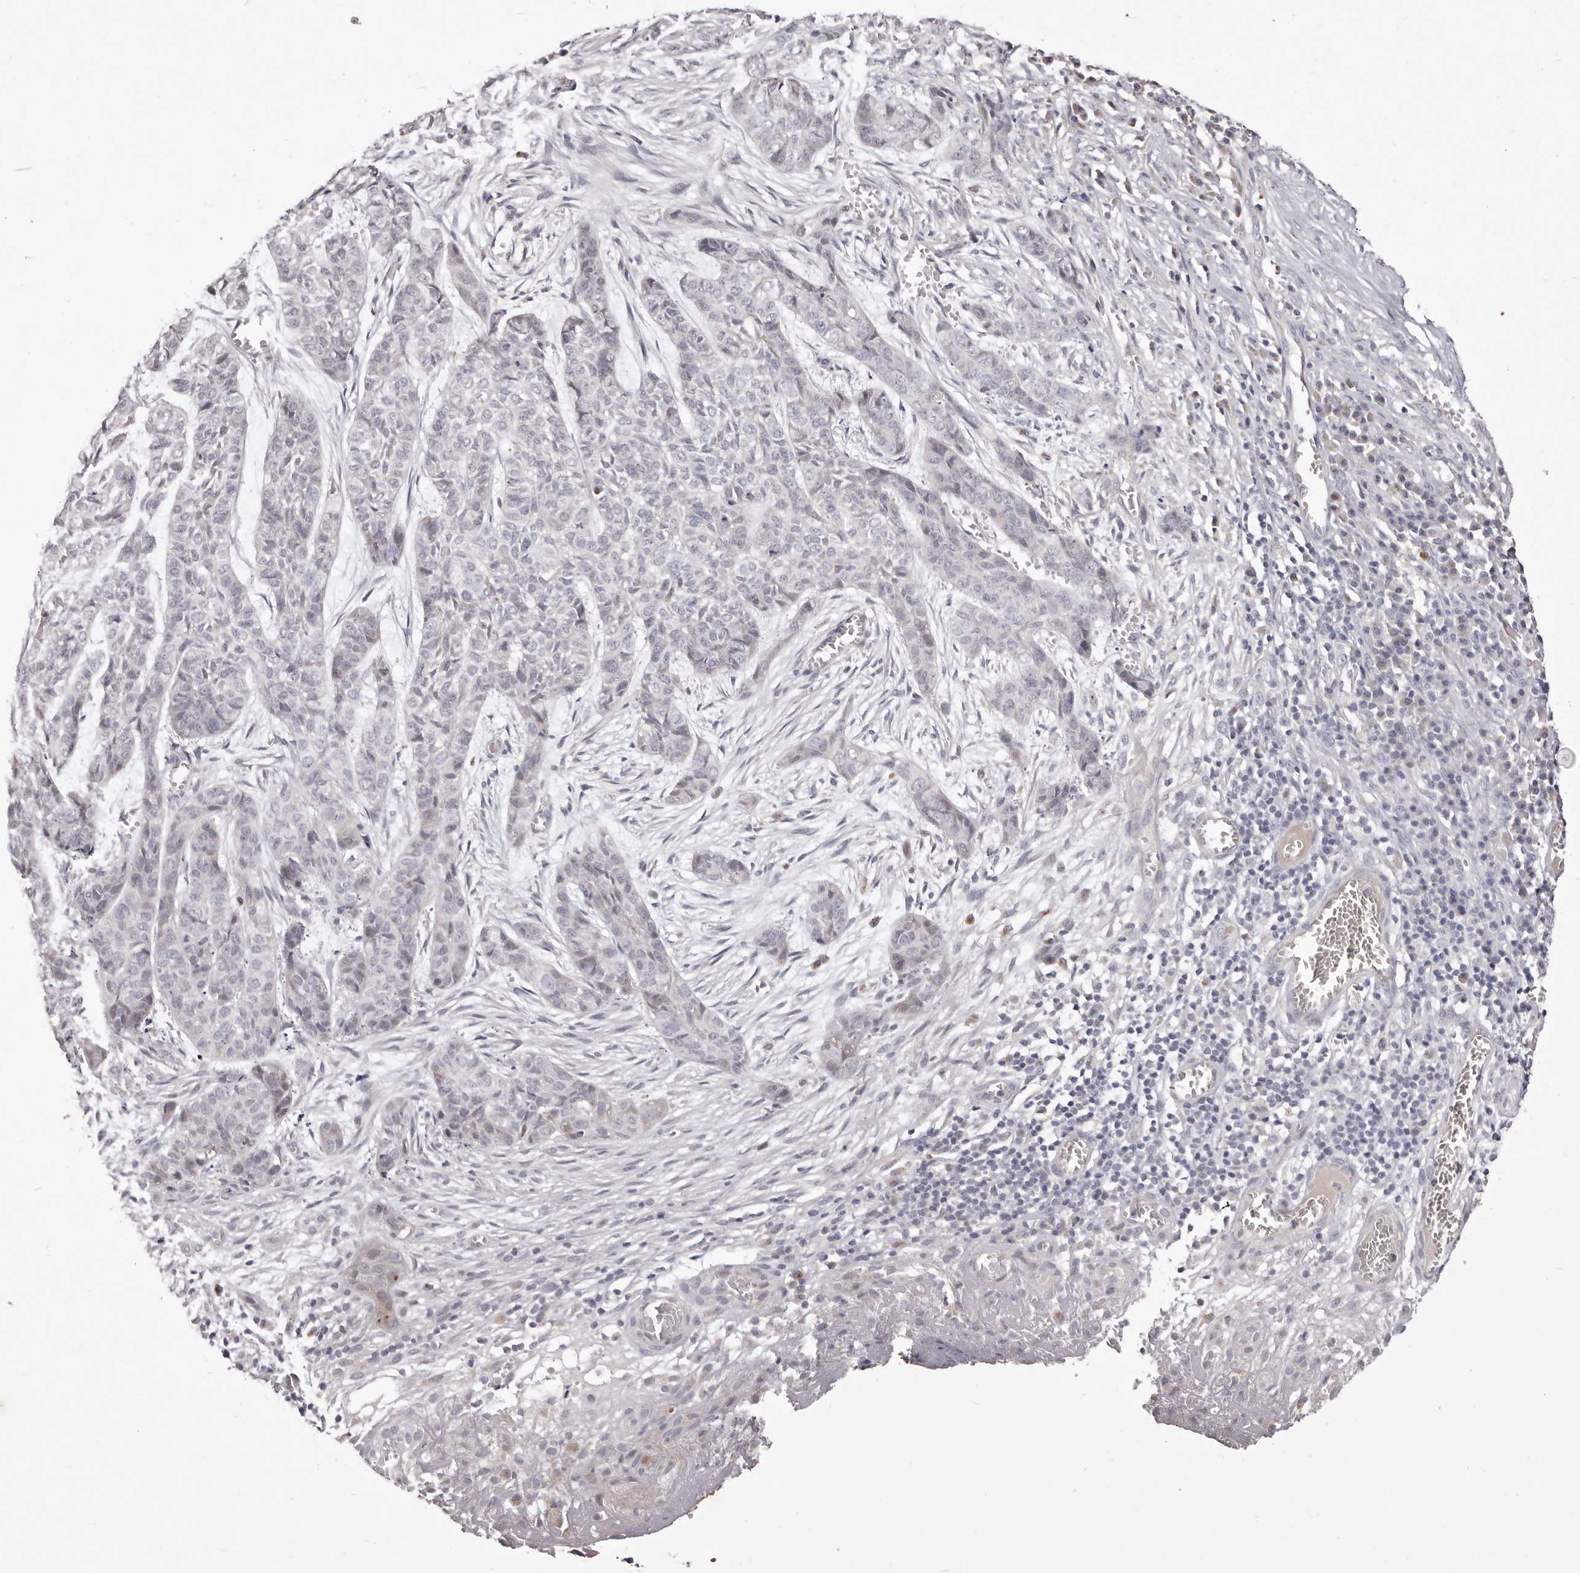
{"staining": {"intensity": "negative", "quantity": "none", "location": "none"}, "tissue": "skin cancer", "cell_type": "Tumor cells", "image_type": "cancer", "snomed": [{"axis": "morphology", "description": "Basal cell carcinoma"}, {"axis": "topography", "description": "Skin"}], "caption": "Immunohistochemistry (IHC) of human basal cell carcinoma (skin) displays no expression in tumor cells.", "gene": "GARNL3", "patient": {"sex": "female", "age": 64}}